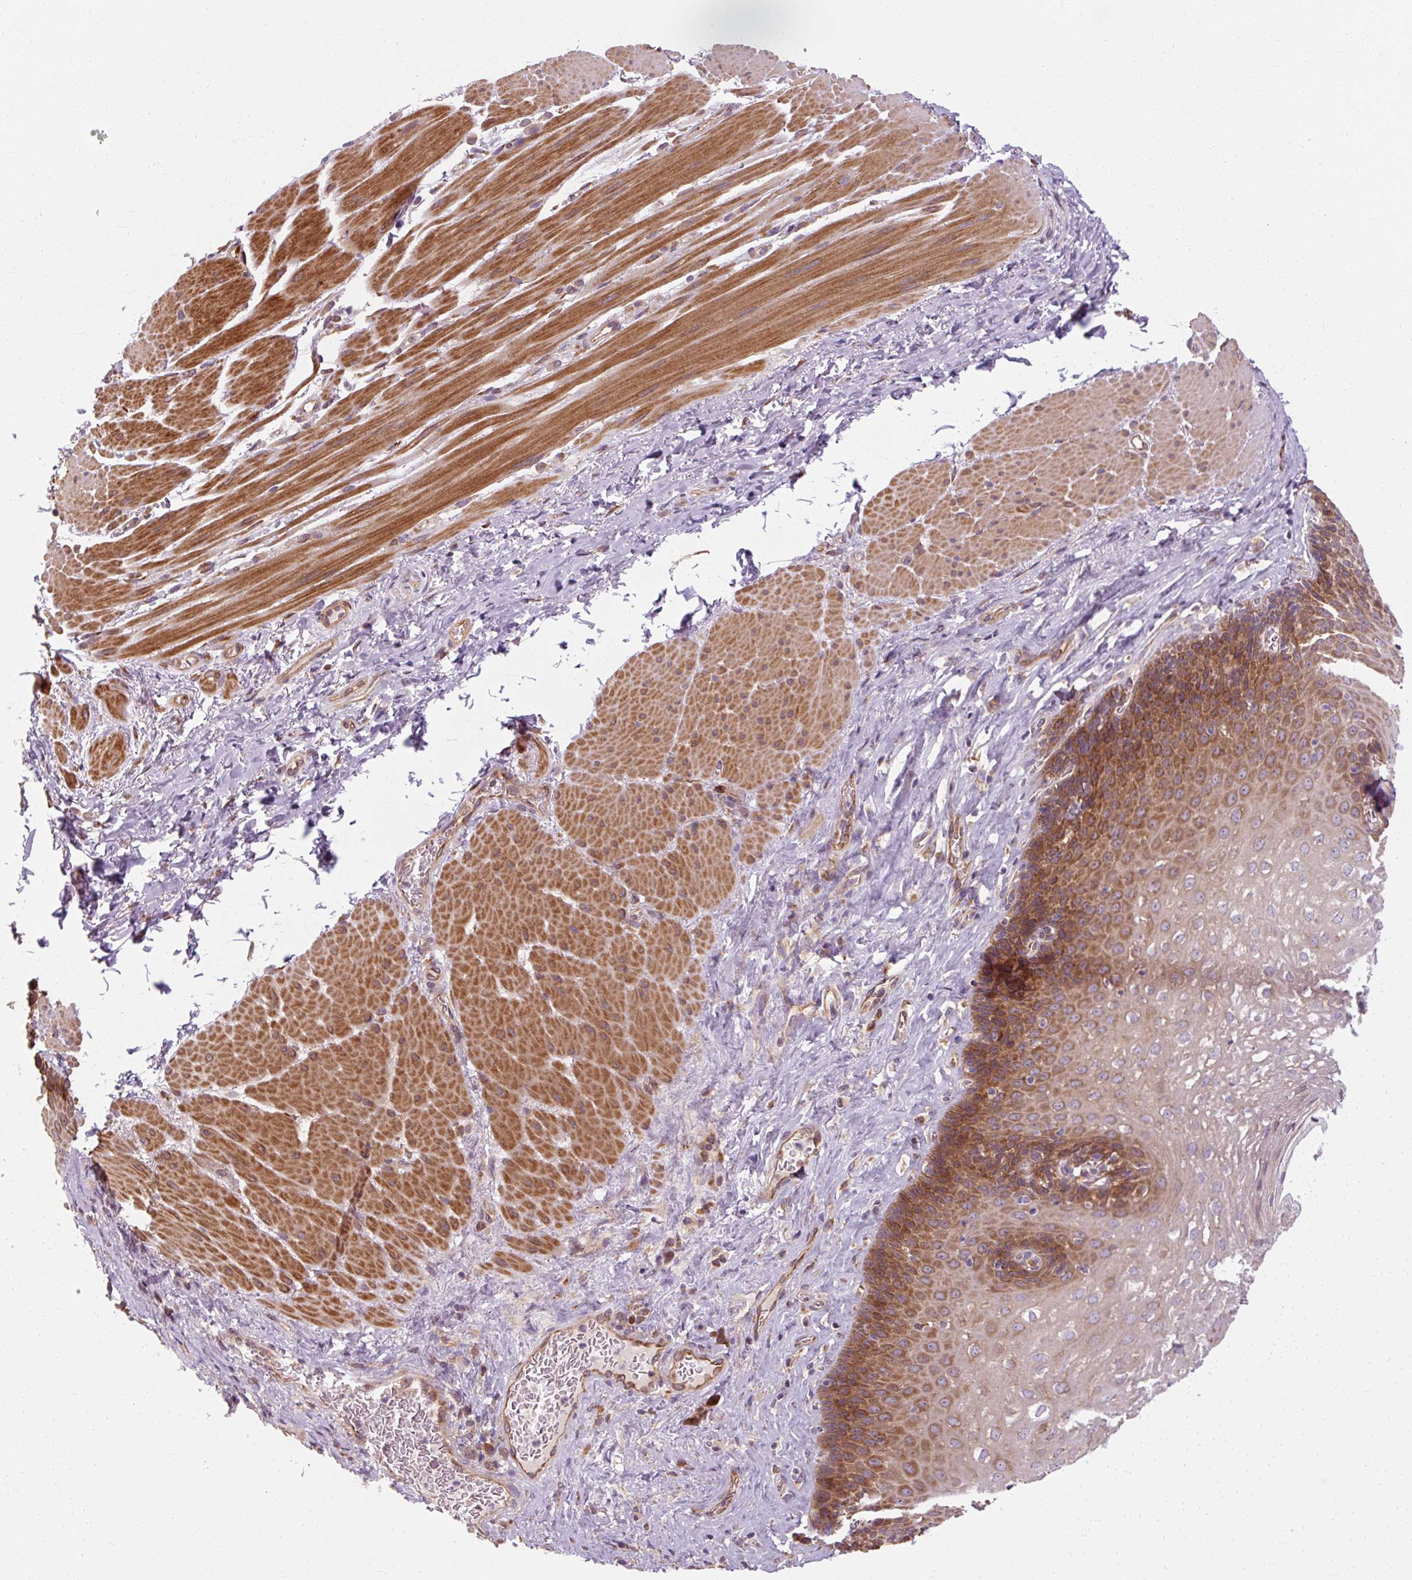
{"staining": {"intensity": "moderate", "quantity": ">75%", "location": "cytoplasmic/membranous"}, "tissue": "esophagus", "cell_type": "Squamous epithelial cells", "image_type": "normal", "snomed": [{"axis": "morphology", "description": "Normal tissue, NOS"}, {"axis": "topography", "description": "Esophagus"}], "caption": "Immunohistochemistry (IHC) staining of benign esophagus, which reveals medium levels of moderate cytoplasmic/membranous positivity in approximately >75% of squamous epithelial cells indicating moderate cytoplasmic/membranous protein positivity. The staining was performed using DAB (3,3'-diaminobenzidine) (brown) for protein detection and nuclei were counterstained in hematoxylin (blue).", "gene": "TBC1D4", "patient": {"sex": "female", "age": 66}}